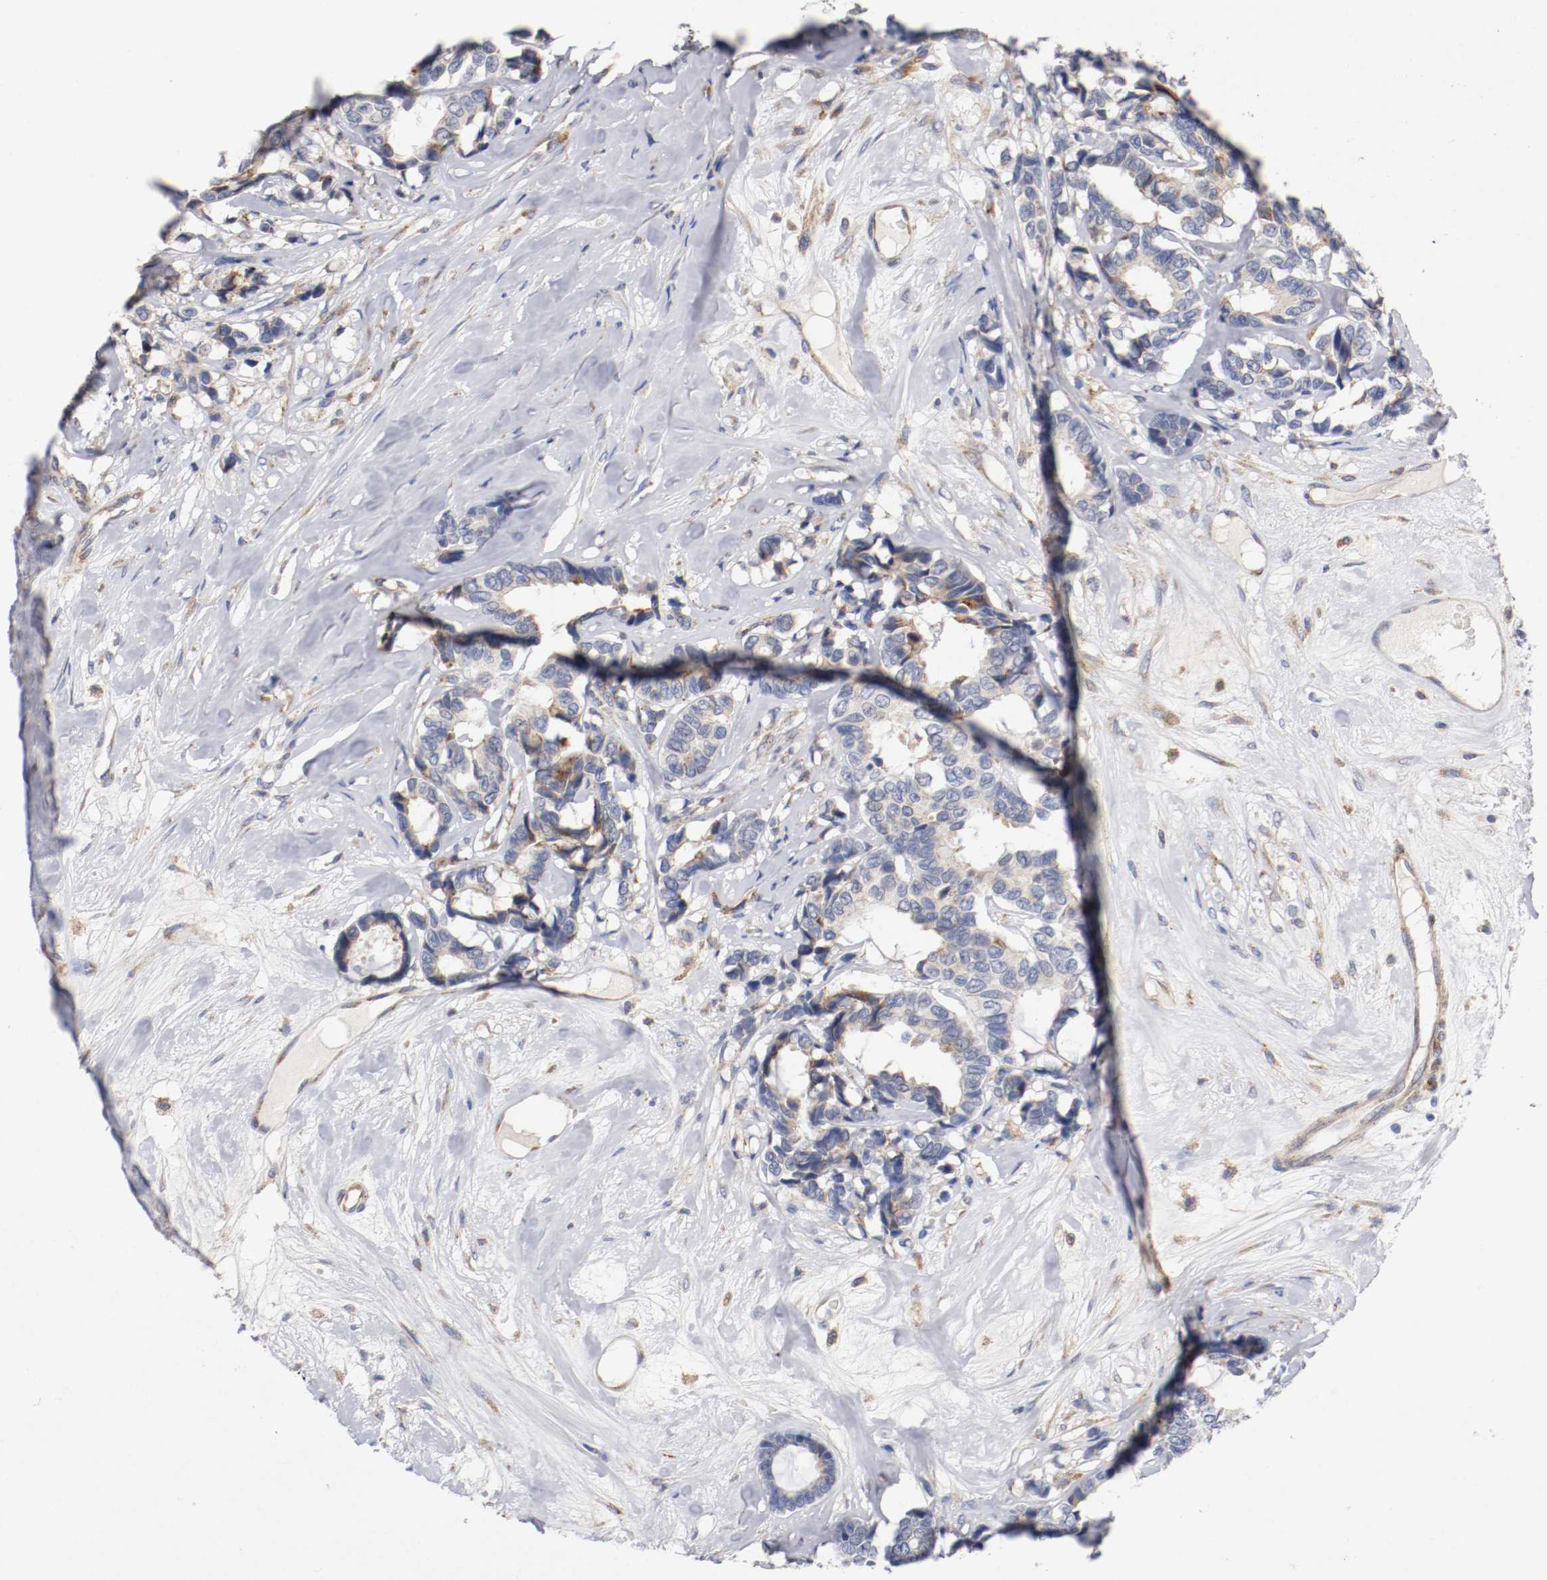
{"staining": {"intensity": "moderate", "quantity": "25%-75%", "location": "cytoplasmic/membranous"}, "tissue": "breast cancer", "cell_type": "Tumor cells", "image_type": "cancer", "snomed": [{"axis": "morphology", "description": "Duct carcinoma"}, {"axis": "topography", "description": "Breast"}], "caption": "IHC photomicrograph of invasive ductal carcinoma (breast) stained for a protein (brown), which demonstrates medium levels of moderate cytoplasmic/membranous positivity in approximately 25%-75% of tumor cells.", "gene": "TRAF2", "patient": {"sex": "female", "age": 87}}